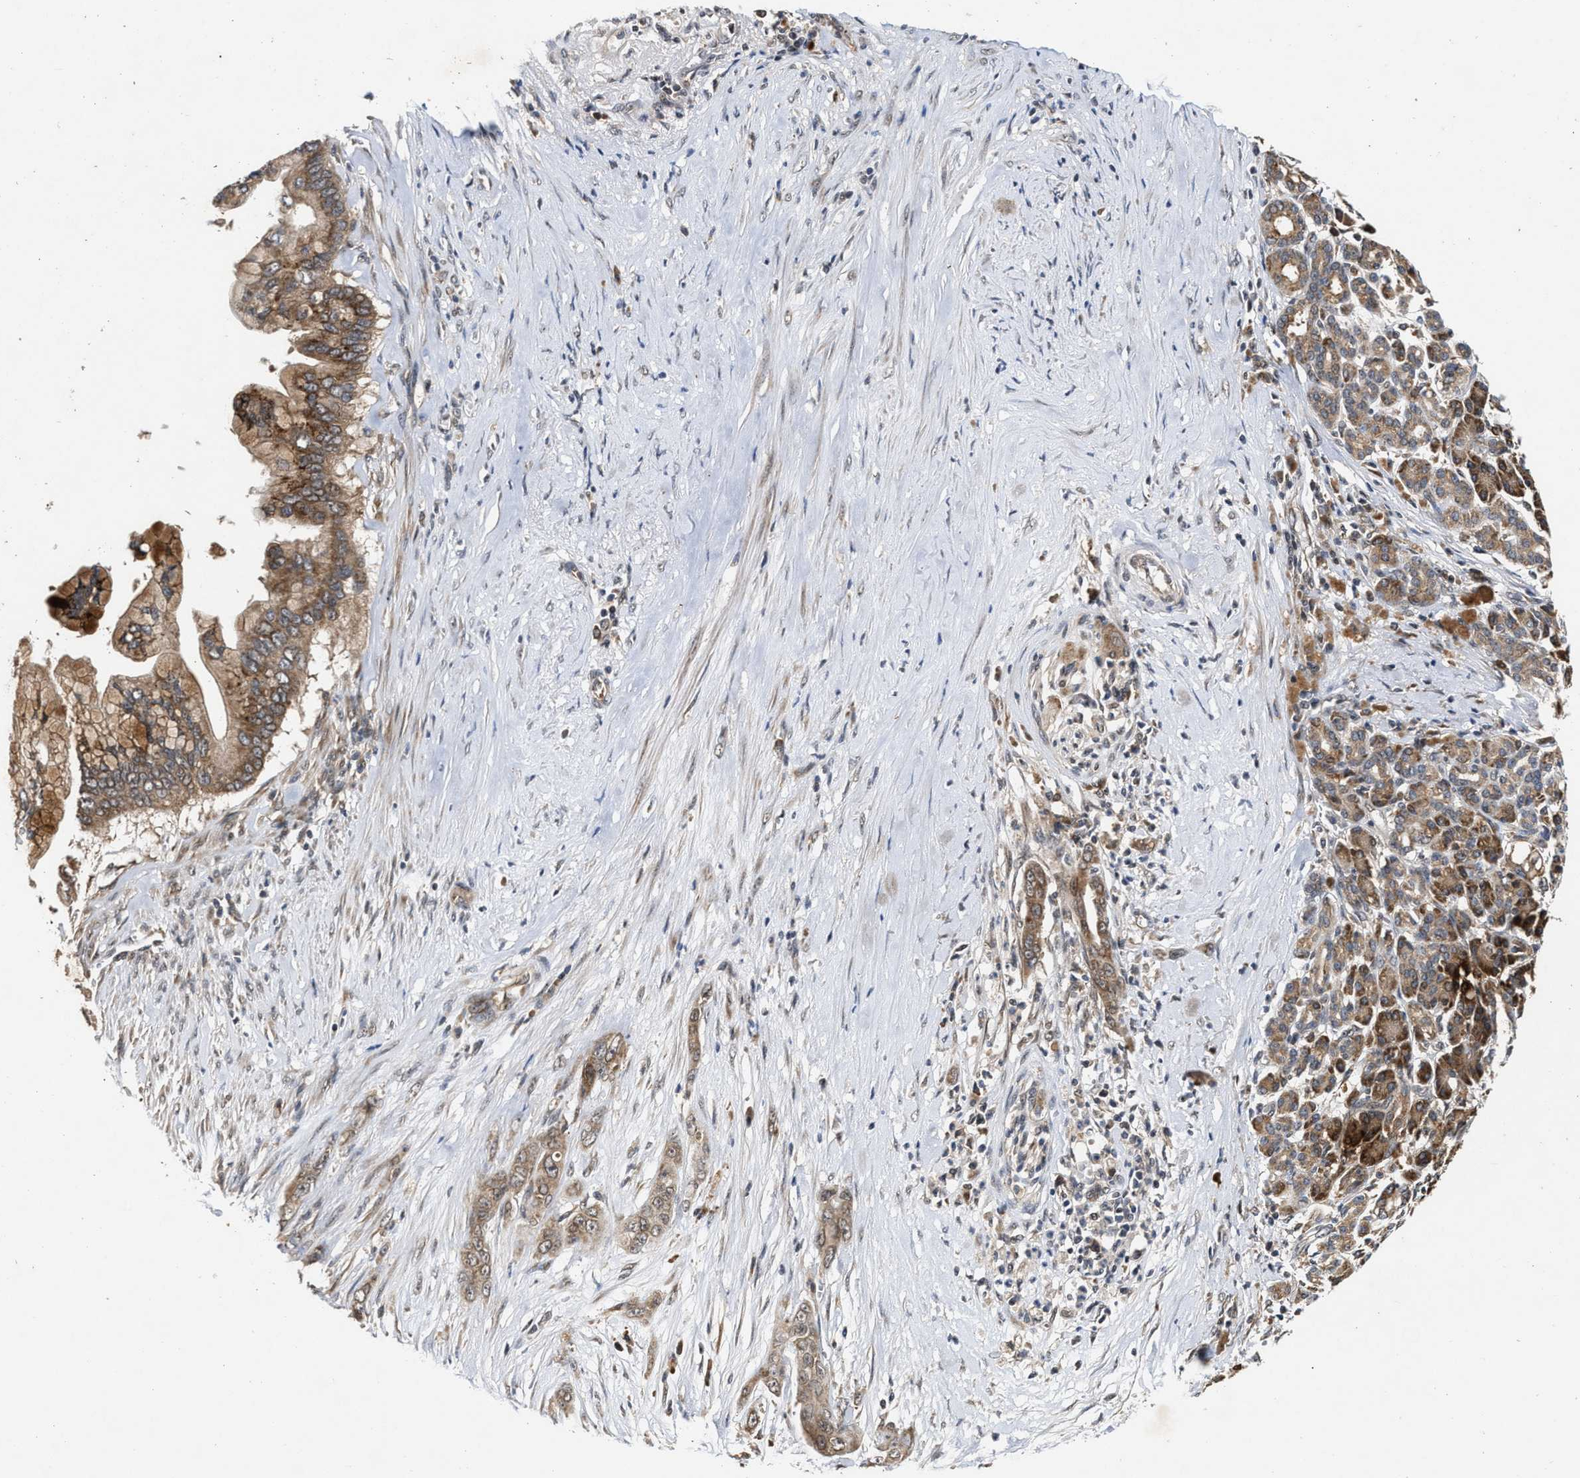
{"staining": {"intensity": "moderate", "quantity": ">75%", "location": "cytoplasmic/membranous"}, "tissue": "pancreatic cancer", "cell_type": "Tumor cells", "image_type": "cancer", "snomed": [{"axis": "morphology", "description": "Adenocarcinoma, NOS"}, {"axis": "topography", "description": "Pancreas"}], "caption": "Adenocarcinoma (pancreatic) stained with IHC exhibits moderate cytoplasmic/membranous staining in about >75% of tumor cells.", "gene": "CFLAR", "patient": {"sex": "male", "age": 59}}